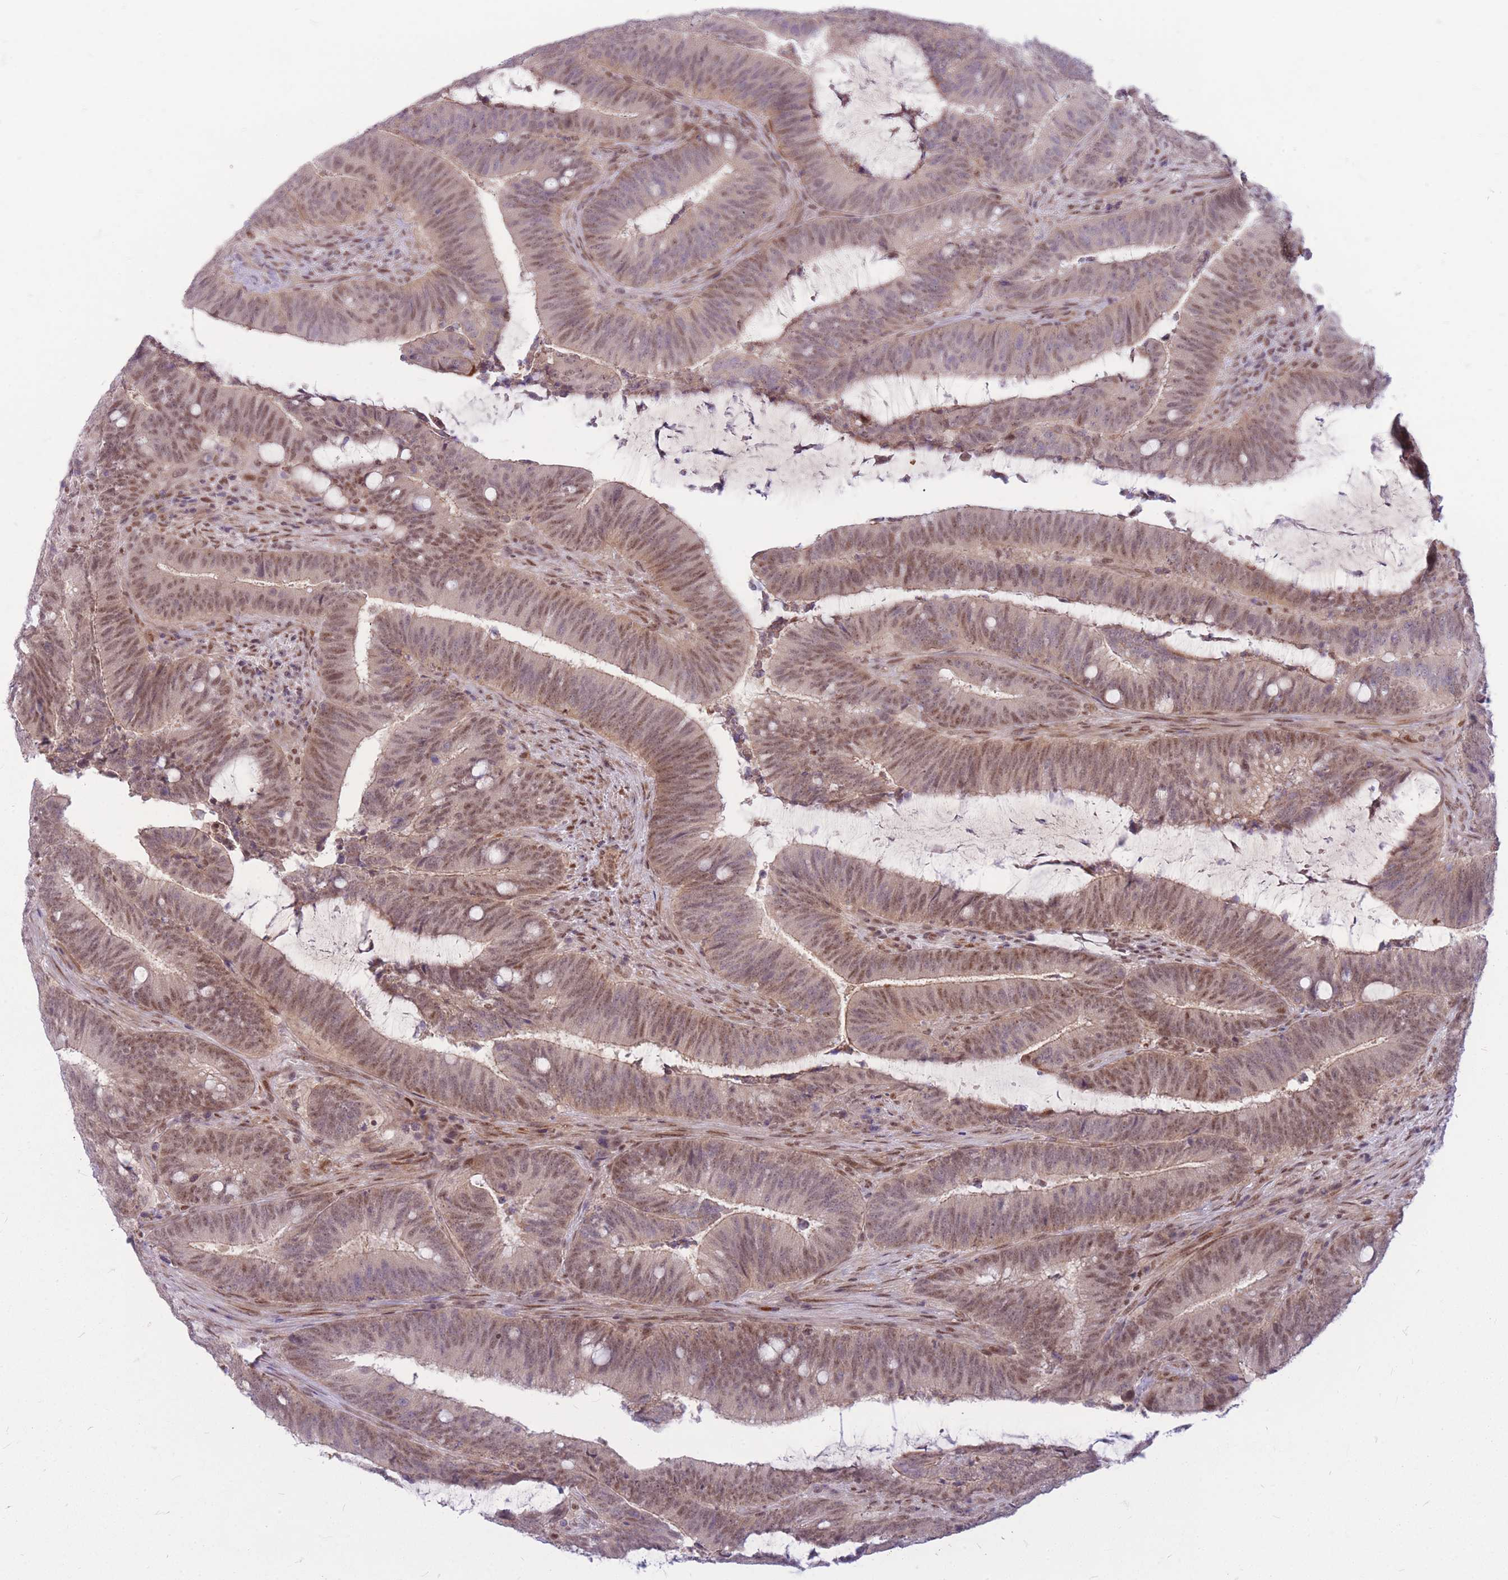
{"staining": {"intensity": "moderate", "quantity": ">75%", "location": "cytoplasmic/membranous,nuclear"}, "tissue": "colorectal cancer", "cell_type": "Tumor cells", "image_type": "cancer", "snomed": [{"axis": "morphology", "description": "Adenocarcinoma, NOS"}, {"axis": "topography", "description": "Colon"}], "caption": "About >75% of tumor cells in colorectal cancer display moderate cytoplasmic/membranous and nuclear protein positivity as visualized by brown immunohistochemical staining.", "gene": "ERCC2", "patient": {"sex": "female", "age": 43}}